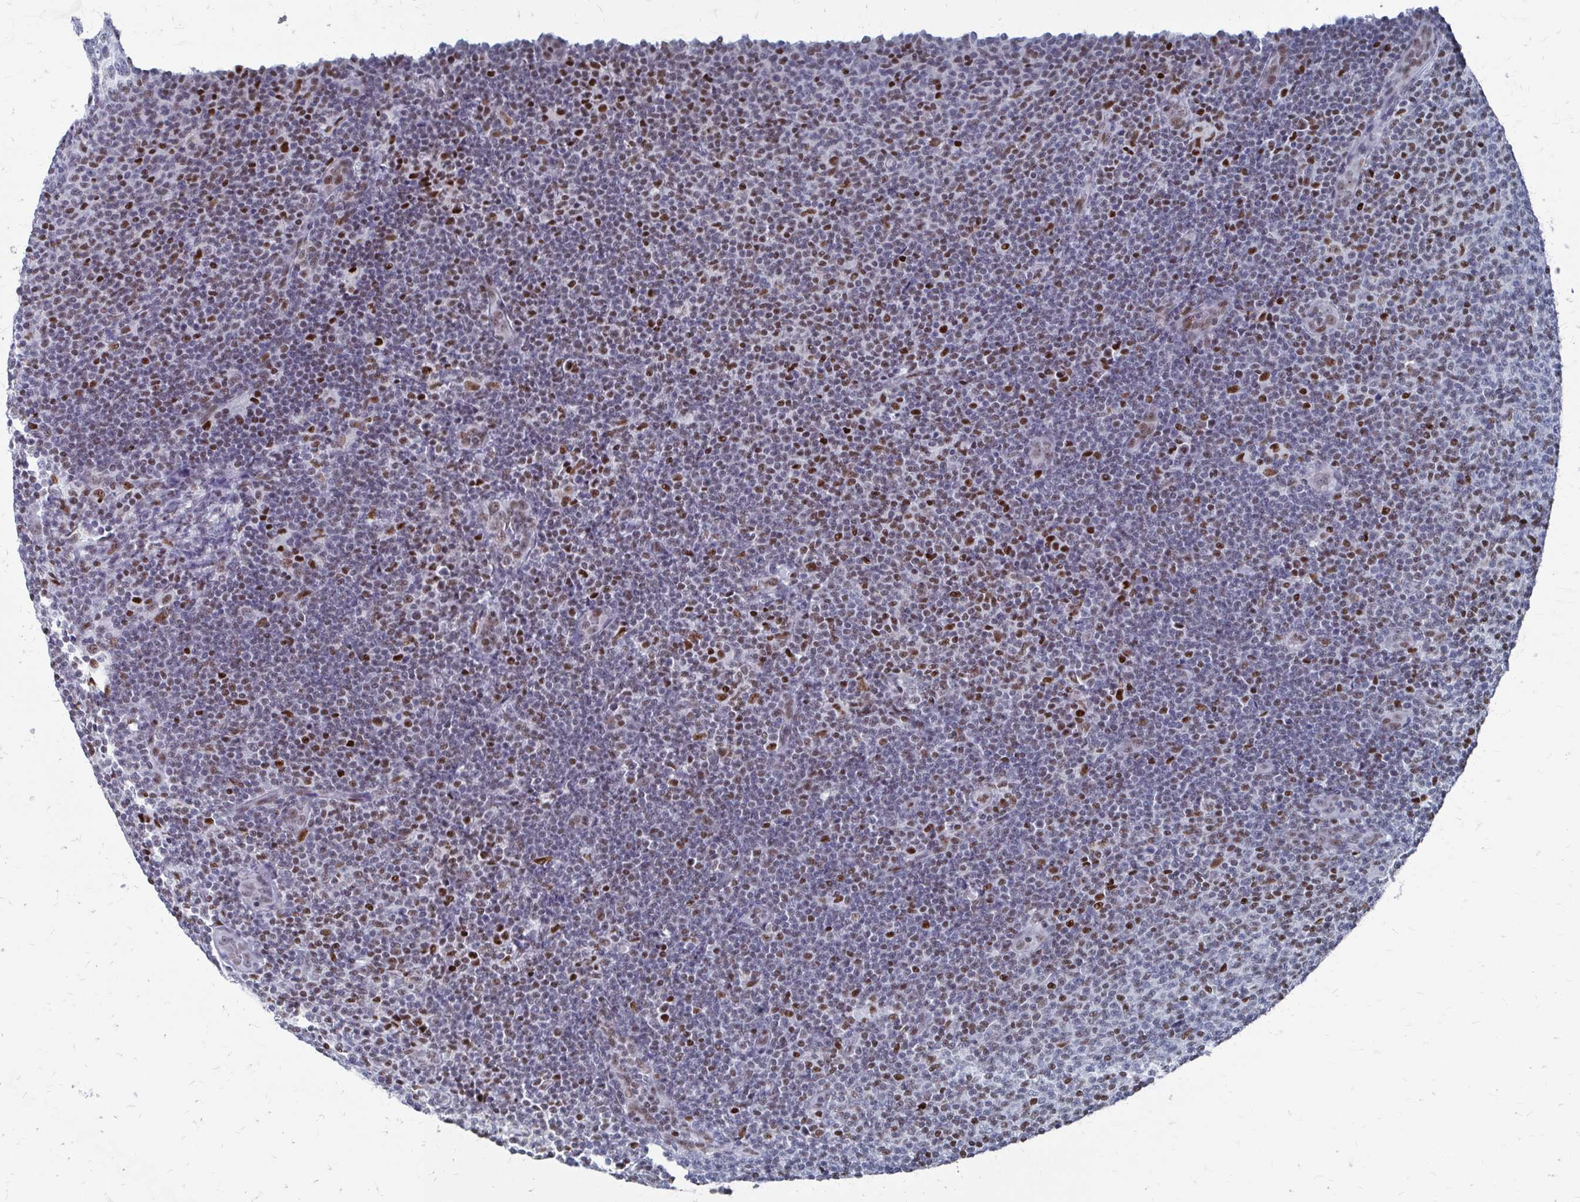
{"staining": {"intensity": "moderate", "quantity": "25%-75%", "location": "nuclear"}, "tissue": "lymphoma", "cell_type": "Tumor cells", "image_type": "cancer", "snomed": [{"axis": "morphology", "description": "Malignant lymphoma, non-Hodgkin's type, Low grade"}, {"axis": "topography", "description": "Lymph node"}], "caption": "Immunohistochemistry (IHC) staining of malignant lymphoma, non-Hodgkin's type (low-grade), which shows medium levels of moderate nuclear expression in about 25%-75% of tumor cells indicating moderate nuclear protein staining. The staining was performed using DAB (3,3'-diaminobenzidine) (brown) for protein detection and nuclei were counterstained in hematoxylin (blue).", "gene": "CDIN1", "patient": {"sex": "male", "age": 66}}